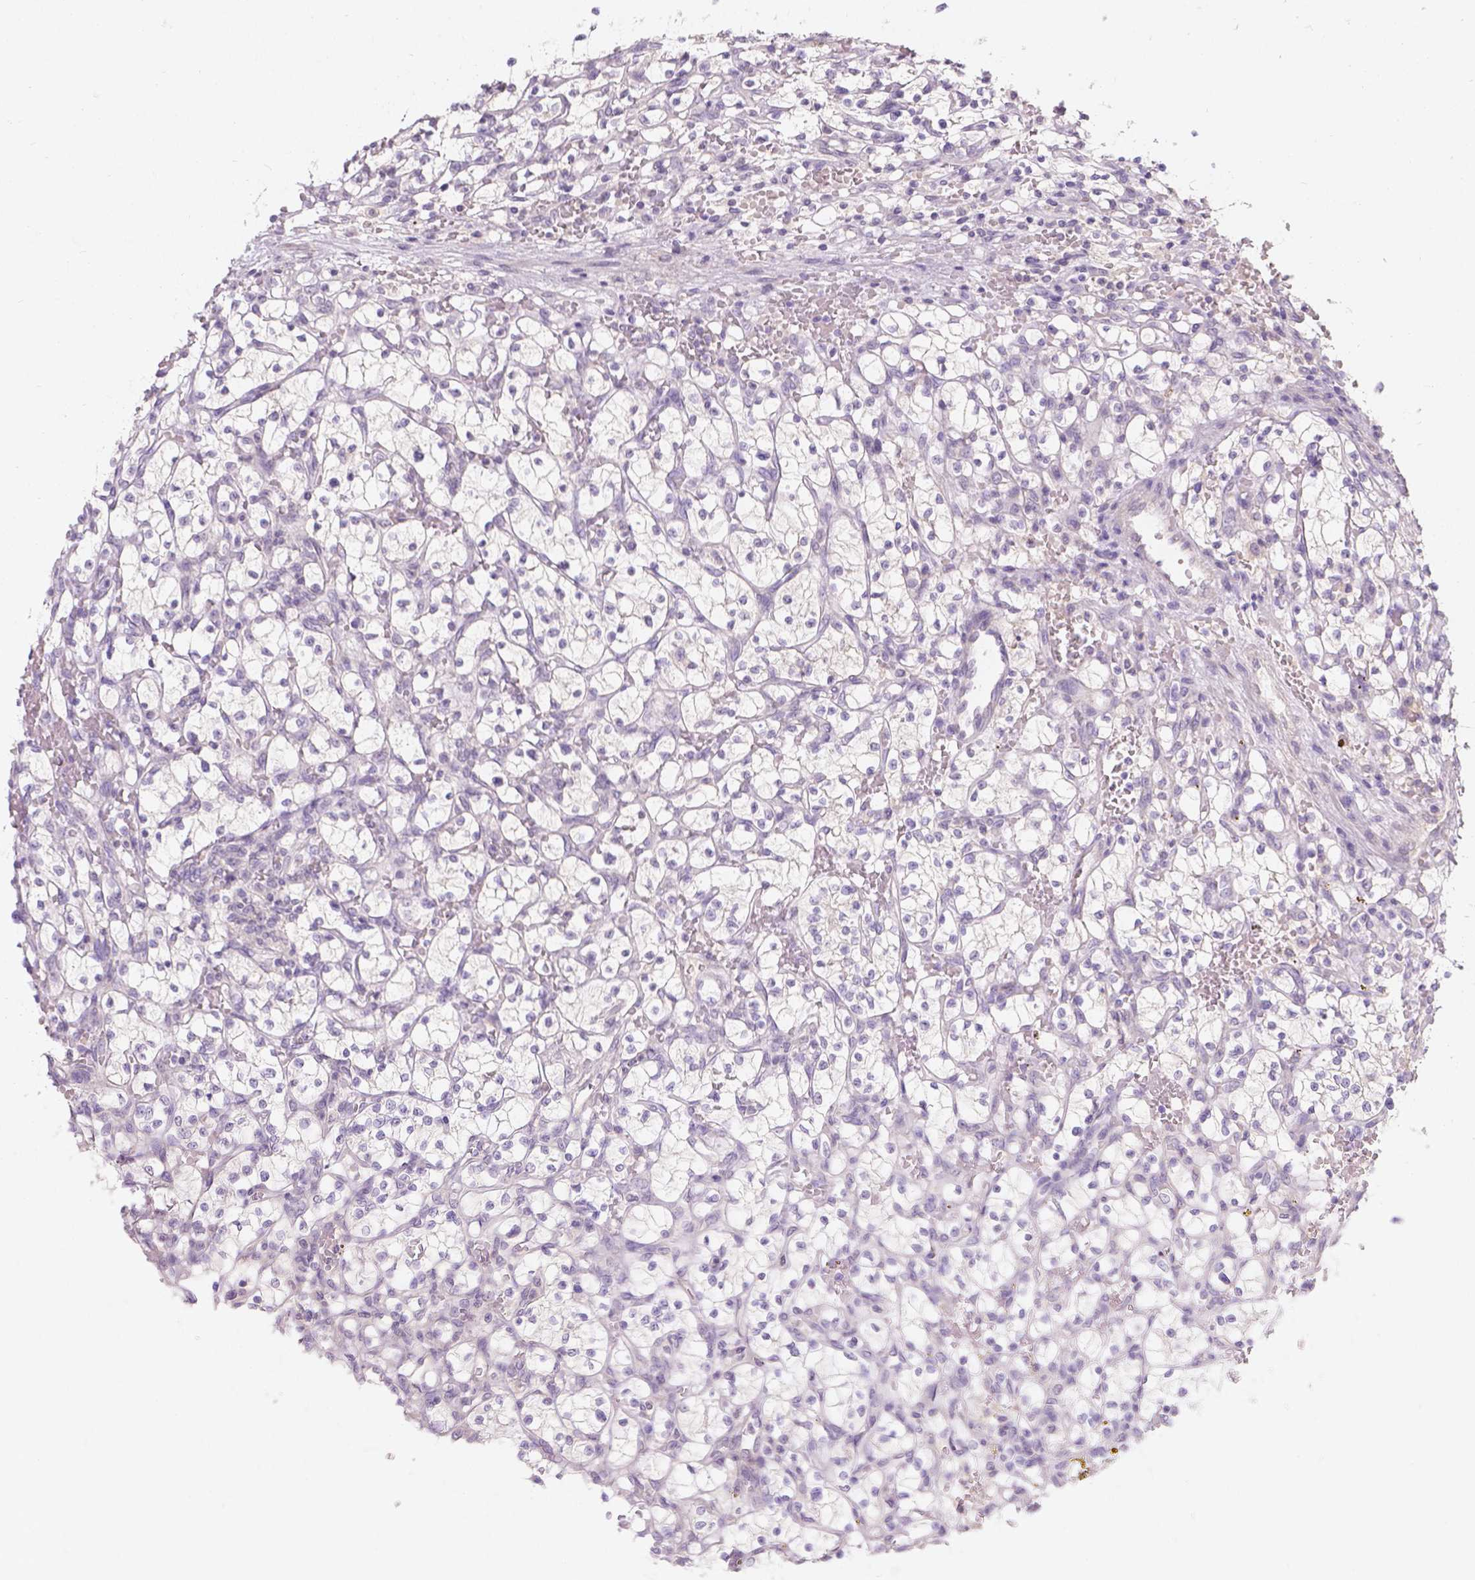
{"staining": {"intensity": "negative", "quantity": "none", "location": "none"}, "tissue": "renal cancer", "cell_type": "Tumor cells", "image_type": "cancer", "snomed": [{"axis": "morphology", "description": "Adenocarcinoma, NOS"}, {"axis": "topography", "description": "Kidney"}], "caption": "Photomicrograph shows no protein positivity in tumor cells of renal adenocarcinoma tissue.", "gene": "DCAF4L1", "patient": {"sex": "female", "age": 64}}